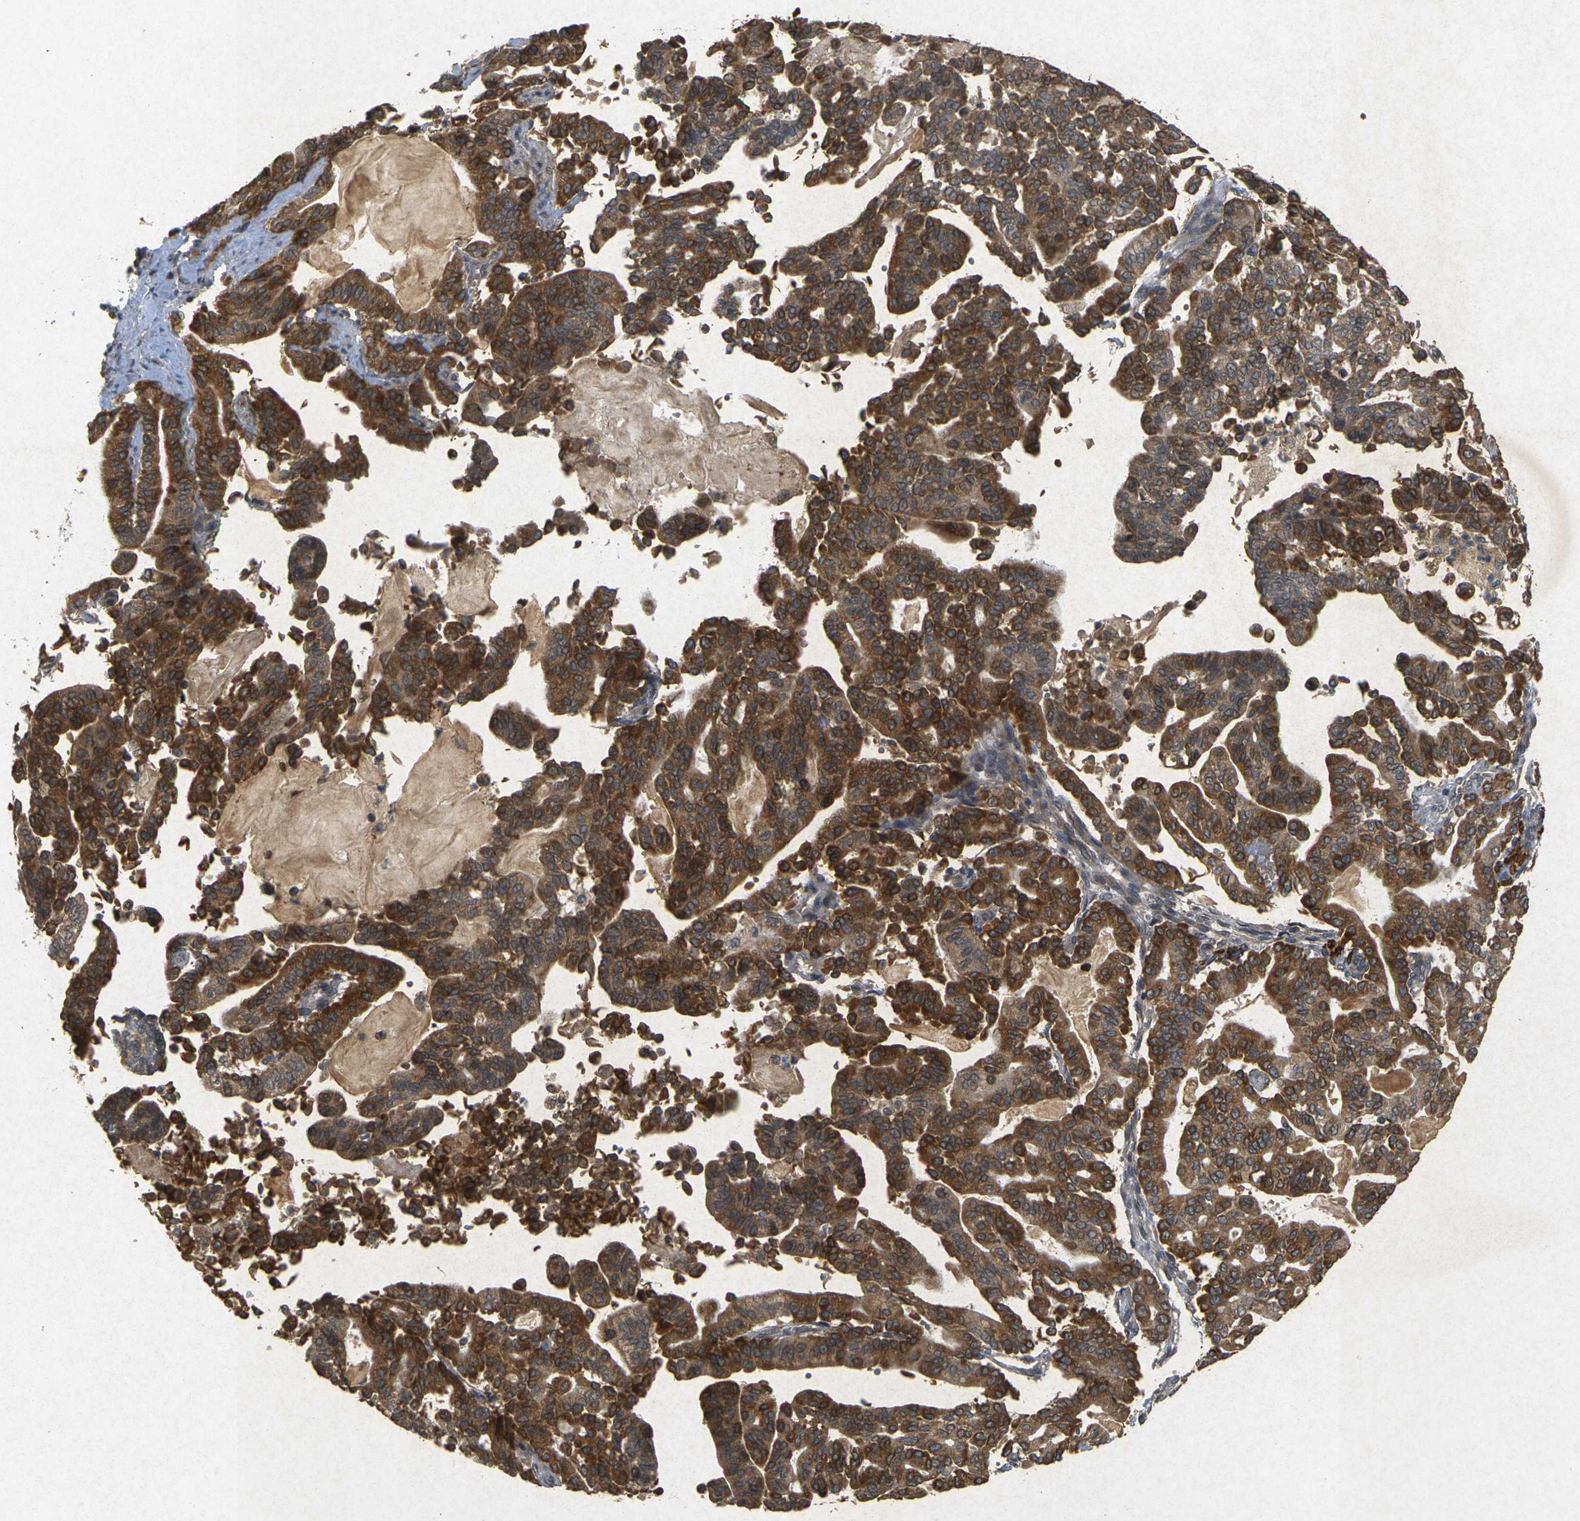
{"staining": {"intensity": "strong", "quantity": ">75%", "location": "cytoplasmic/membranous"}, "tissue": "pancreatic cancer", "cell_type": "Tumor cells", "image_type": "cancer", "snomed": [{"axis": "morphology", "description": "Adenocarcinoma, NOS"}, {"axis": "topography", "description": "Pancreas"}], "caption": "Brown immunohistochemical staining in pancreatic adenocarcinoma displays strong cytoplasmic/membranous staining in about >75% of tumor cells.", "gene": "ERN1", "patient": {"sex": "male", "age": 63}}